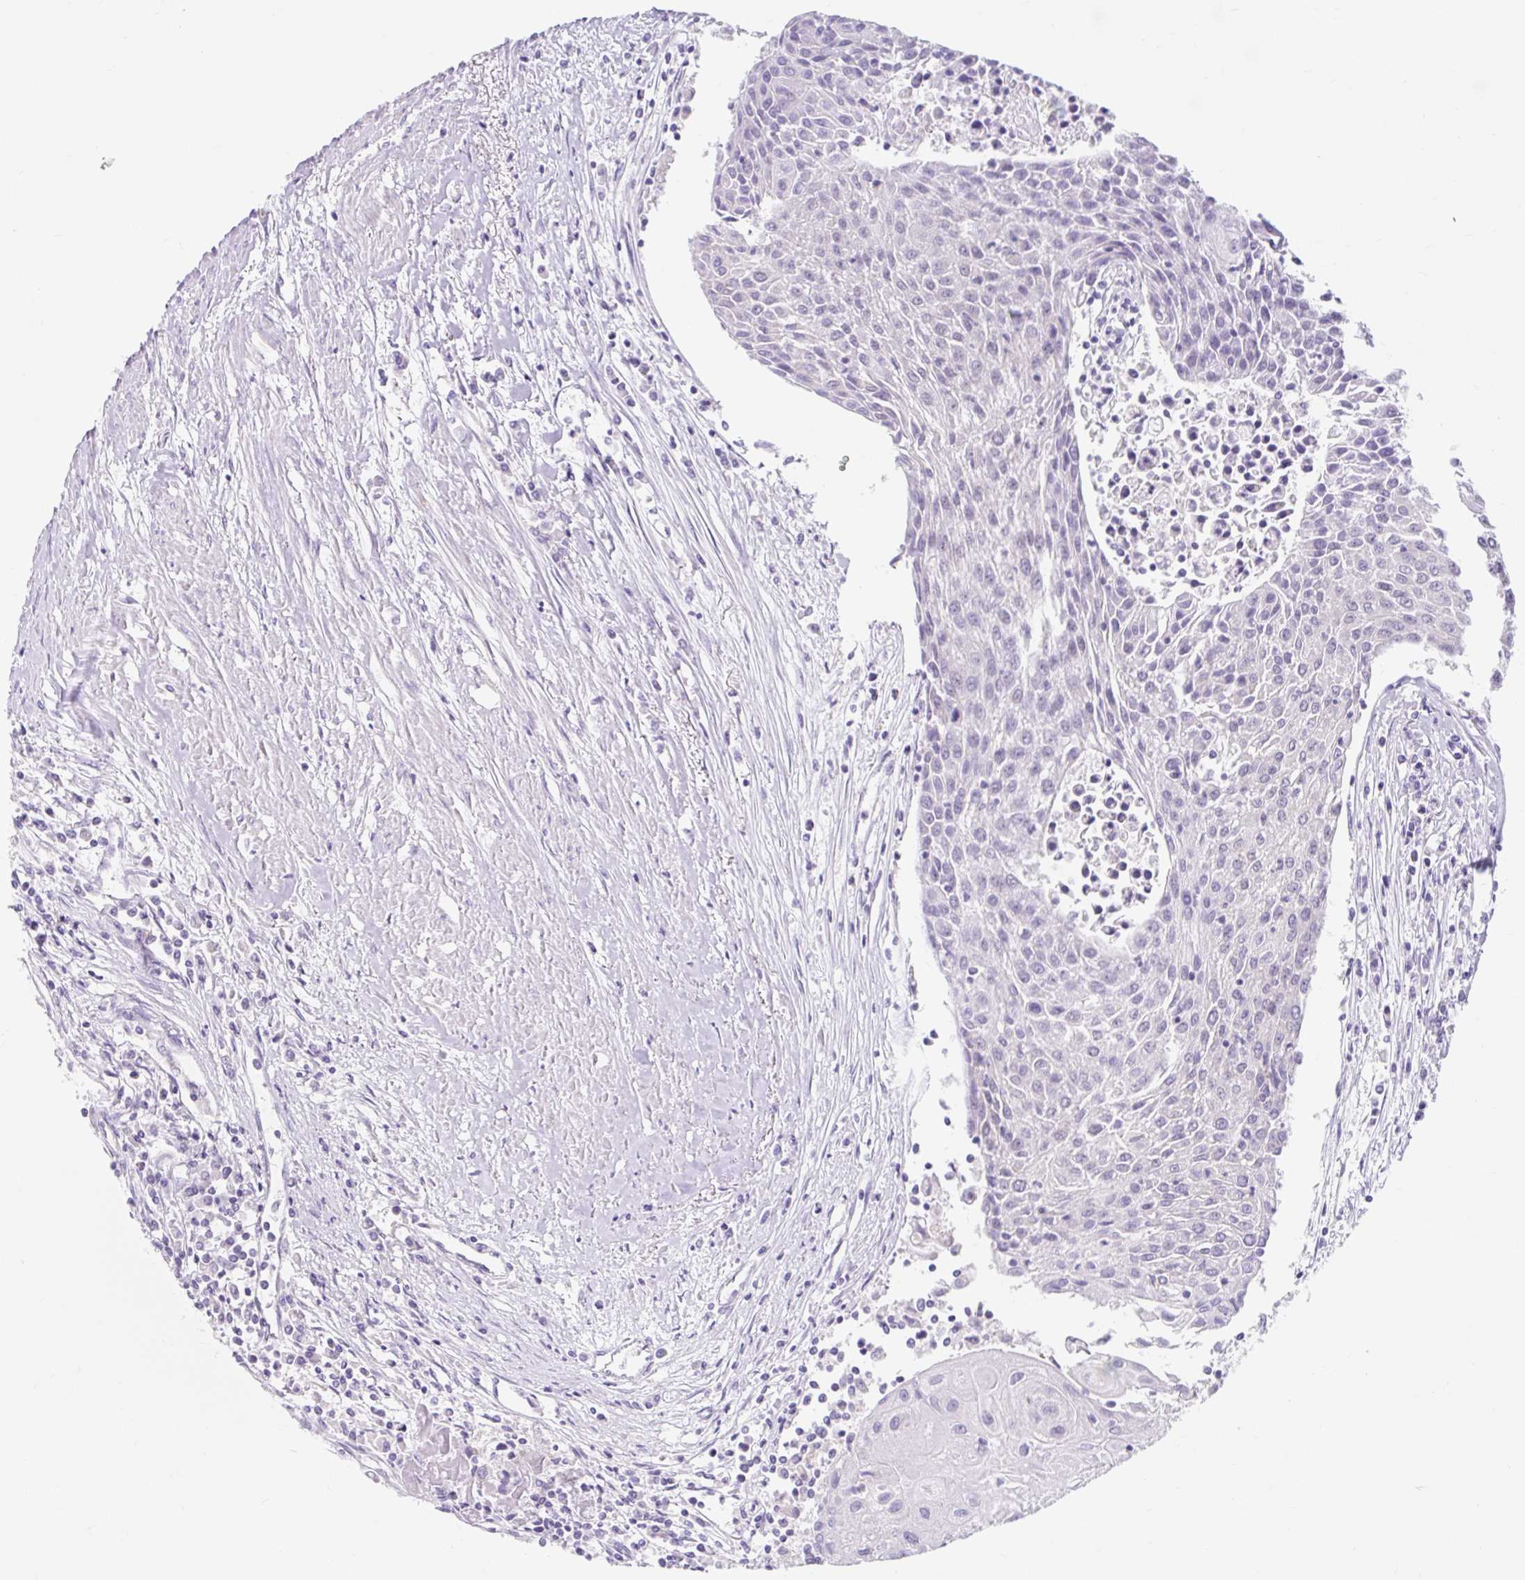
{"staining": {"intensity": "negative", "quantity": "none", "location": "none"}, "tissue": "urothelial cancer", "cell_type": "Tumor cells", "image_type": "cancer", "snomed": [{"axis": "morphology", "description": "Urothelial carcinoma, High grade"}, {"axis": "topography", "description": "Urinary bladder"}], "caption": "IHC of human high-grade urothelial carcinoma displays no expression in tumor cells.", "gene": "ITPK1", "patient": {"sex": "female", "age": 85}}